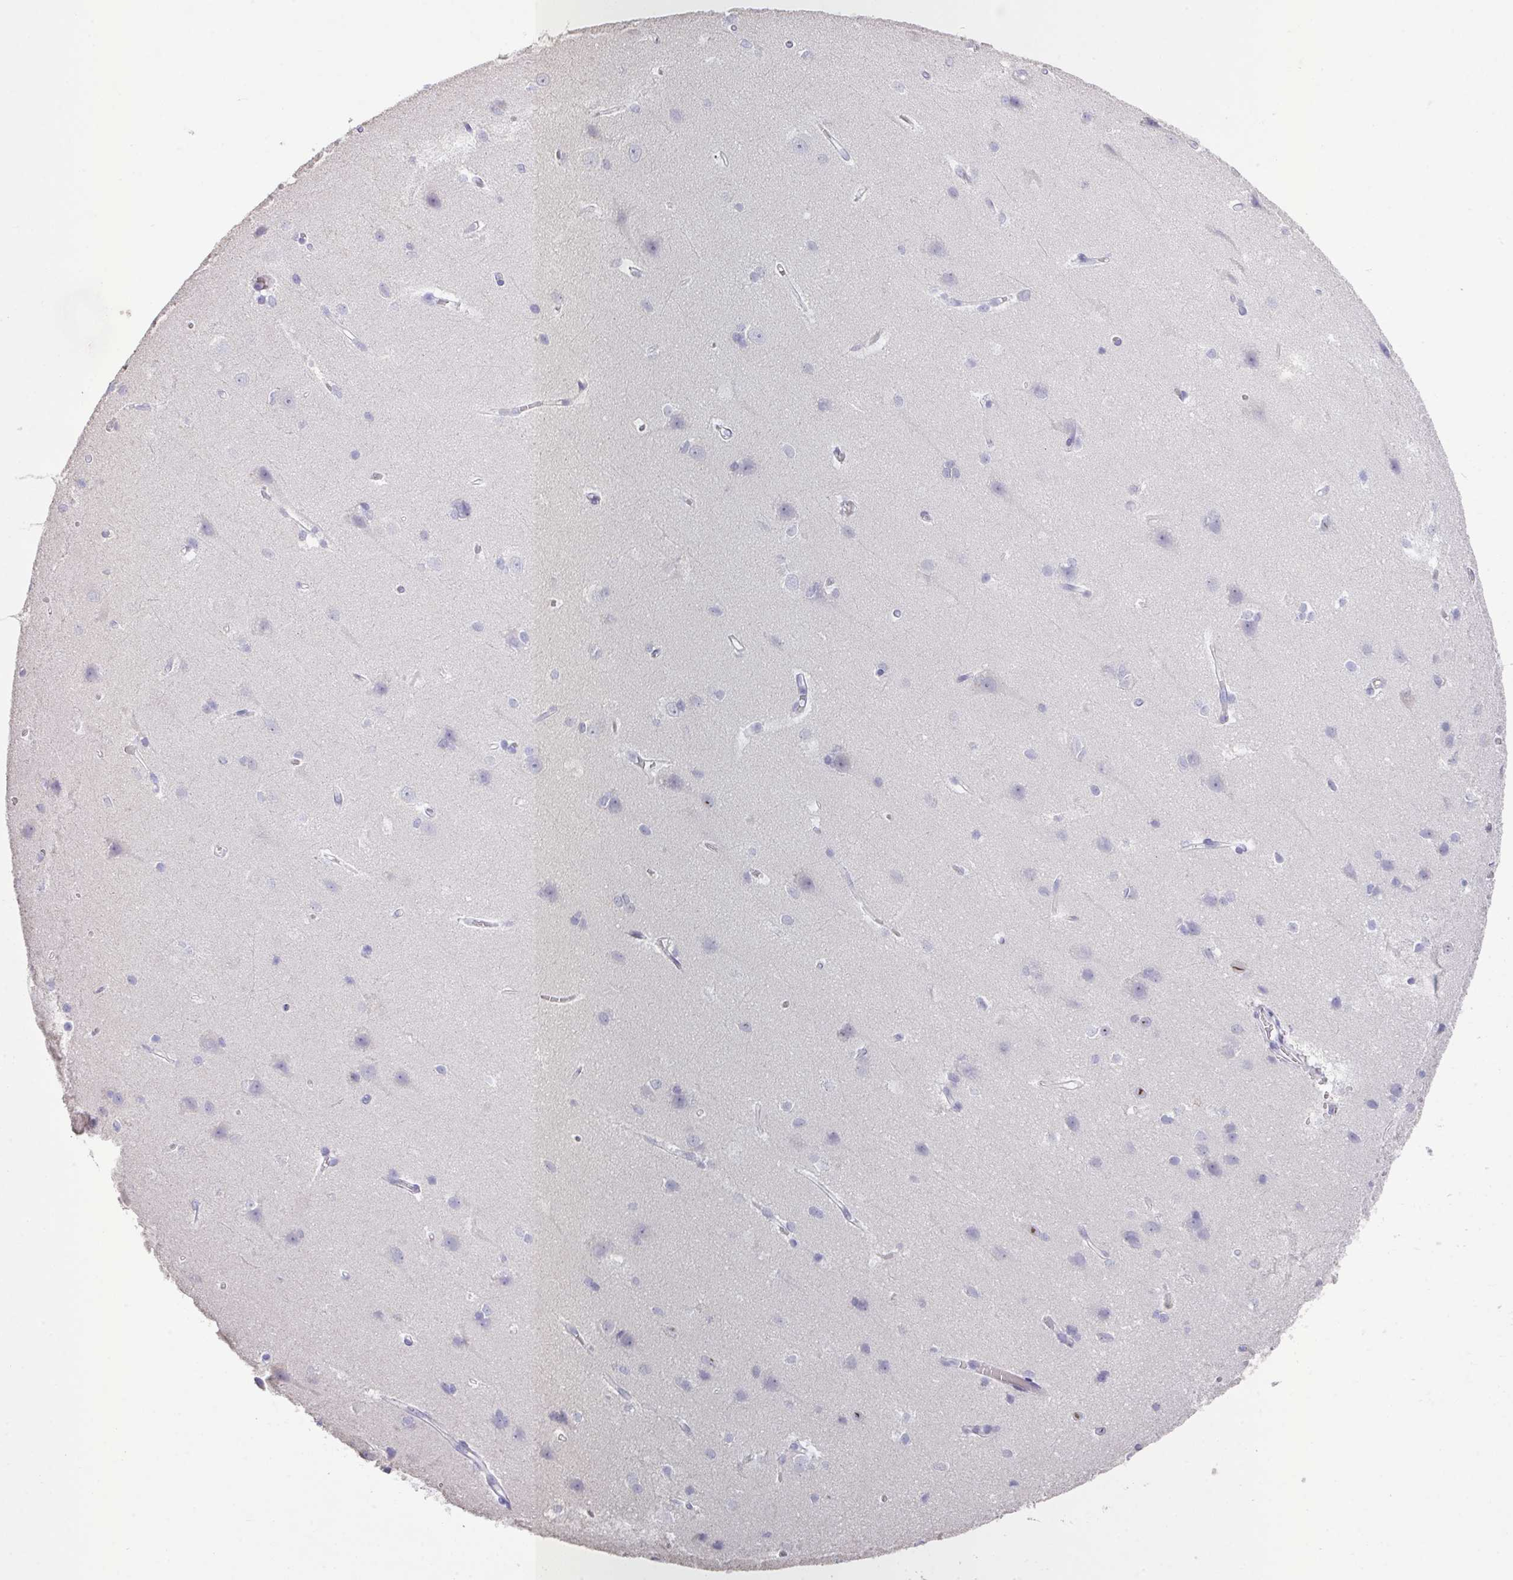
{"staining": {"intensity": "negative", "quantity": "none", "location": "none"}, "tissue": "cerebral cortex", "cell_type": "Endothelial cells", "image_type": "normal", "snomed": [{"axis": "morphology", "description": "Normal tissue, NOS"}, {"axis": "topography", "description": "Cerebral cortex"}], "caption": "A high-resolution micrograph shows immunohistochemistry (IHC) staining of unremarkable cerebral cortex, which displays no significant positivity in endothelial cells.", "gene": "GLI4", "patient": {"sex": "male", "age": 37}}